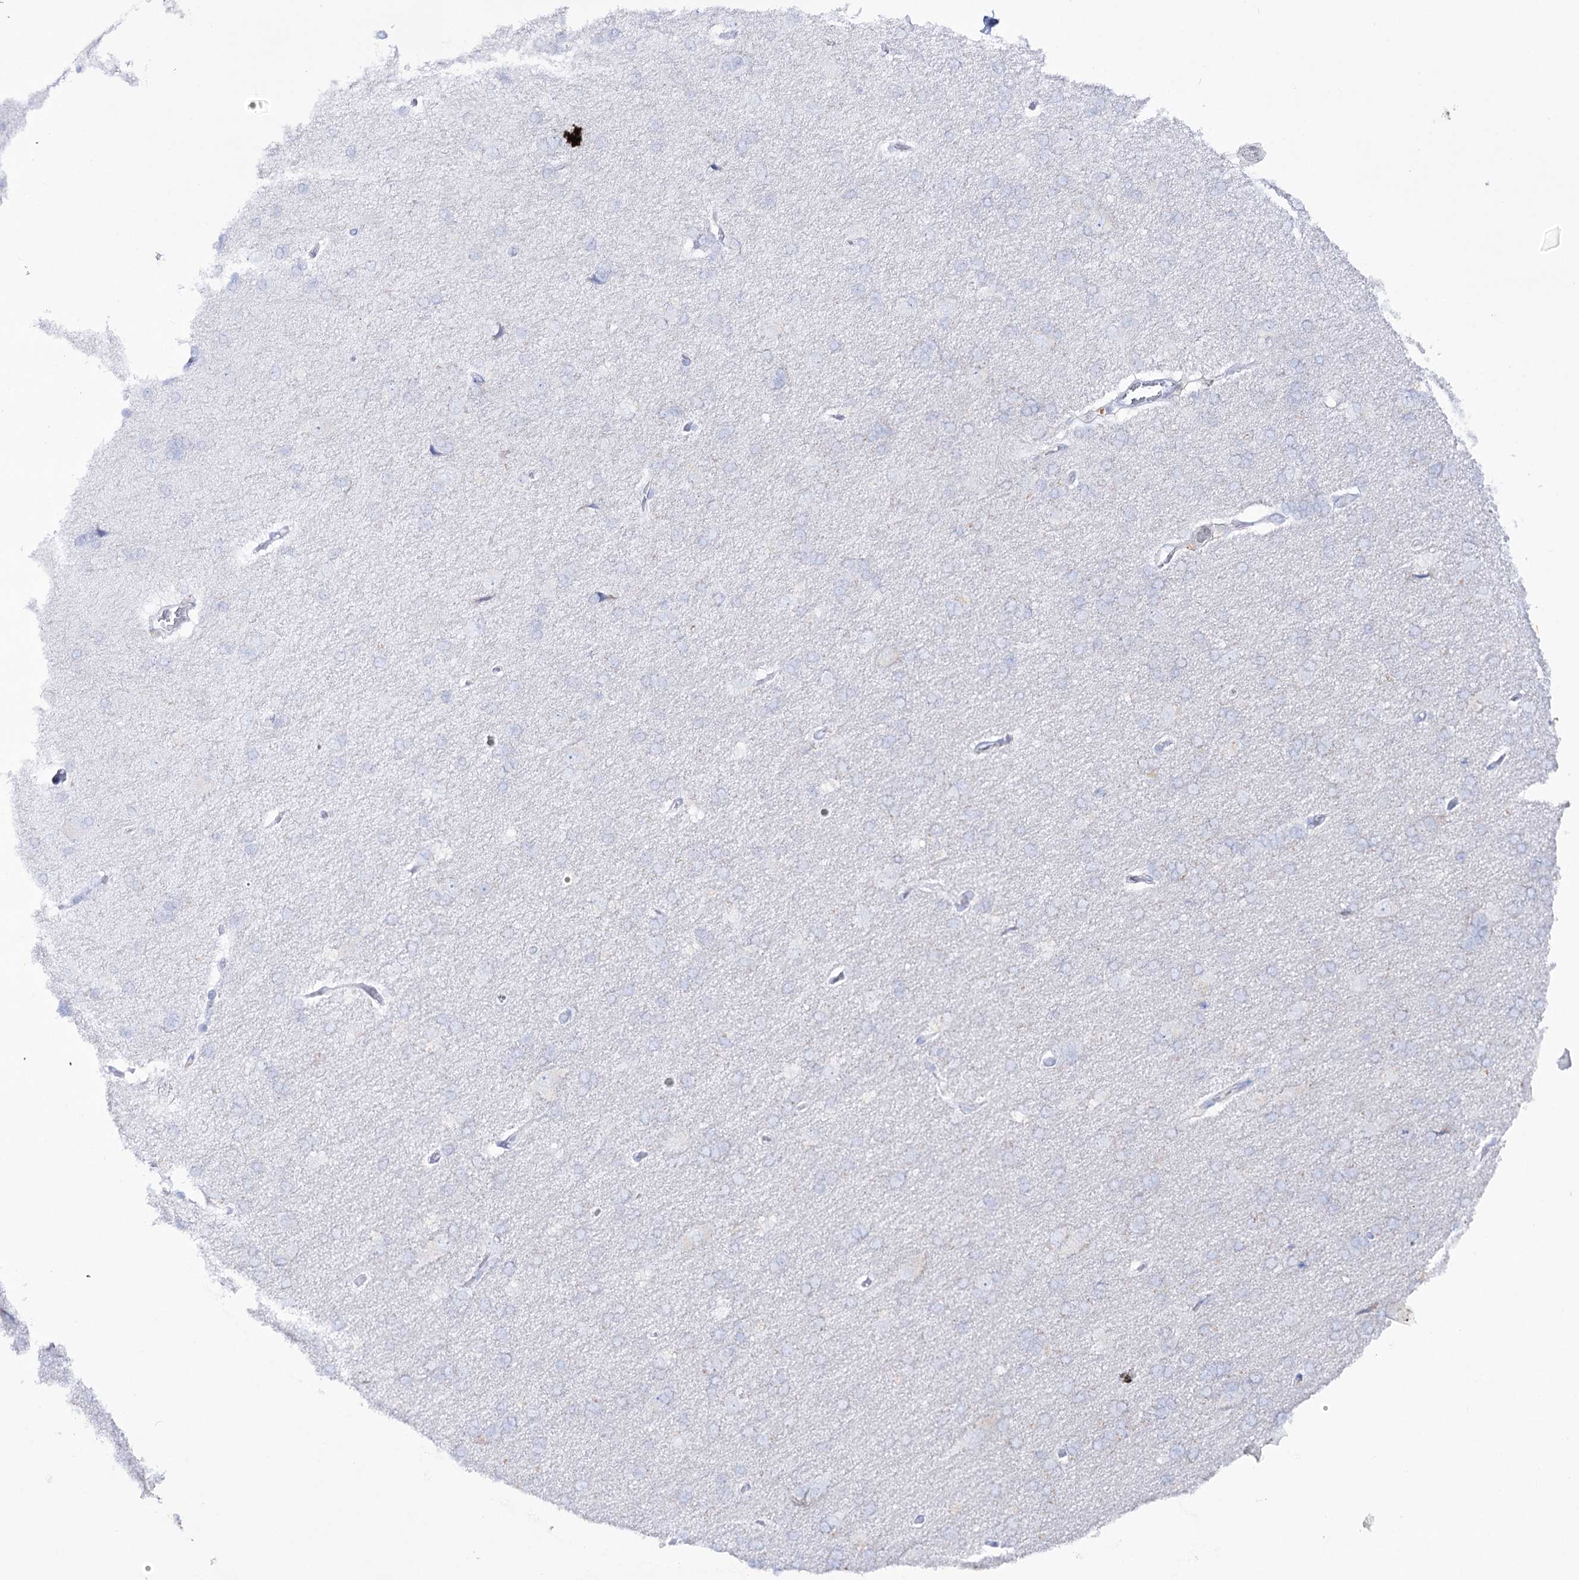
{"staining": {"intensity": "negative", "quantity": "none", "location": "none"}, "tissue": "cerebral cortex", "cell_type": "Endothelial cells", "image_type": "normal", "snomed": [{"axis": "morphology", "description": "Normal tissue, NOS"}, {"axis": "topography", "description": "Cerebral cortex"}], "caption": "Endothelial cells show no significant positivity in benign cerebral cortex. Nuclei are stained in blue.", "gene": "NAGLU", "patient": {"sex": "male", "age": 62}}